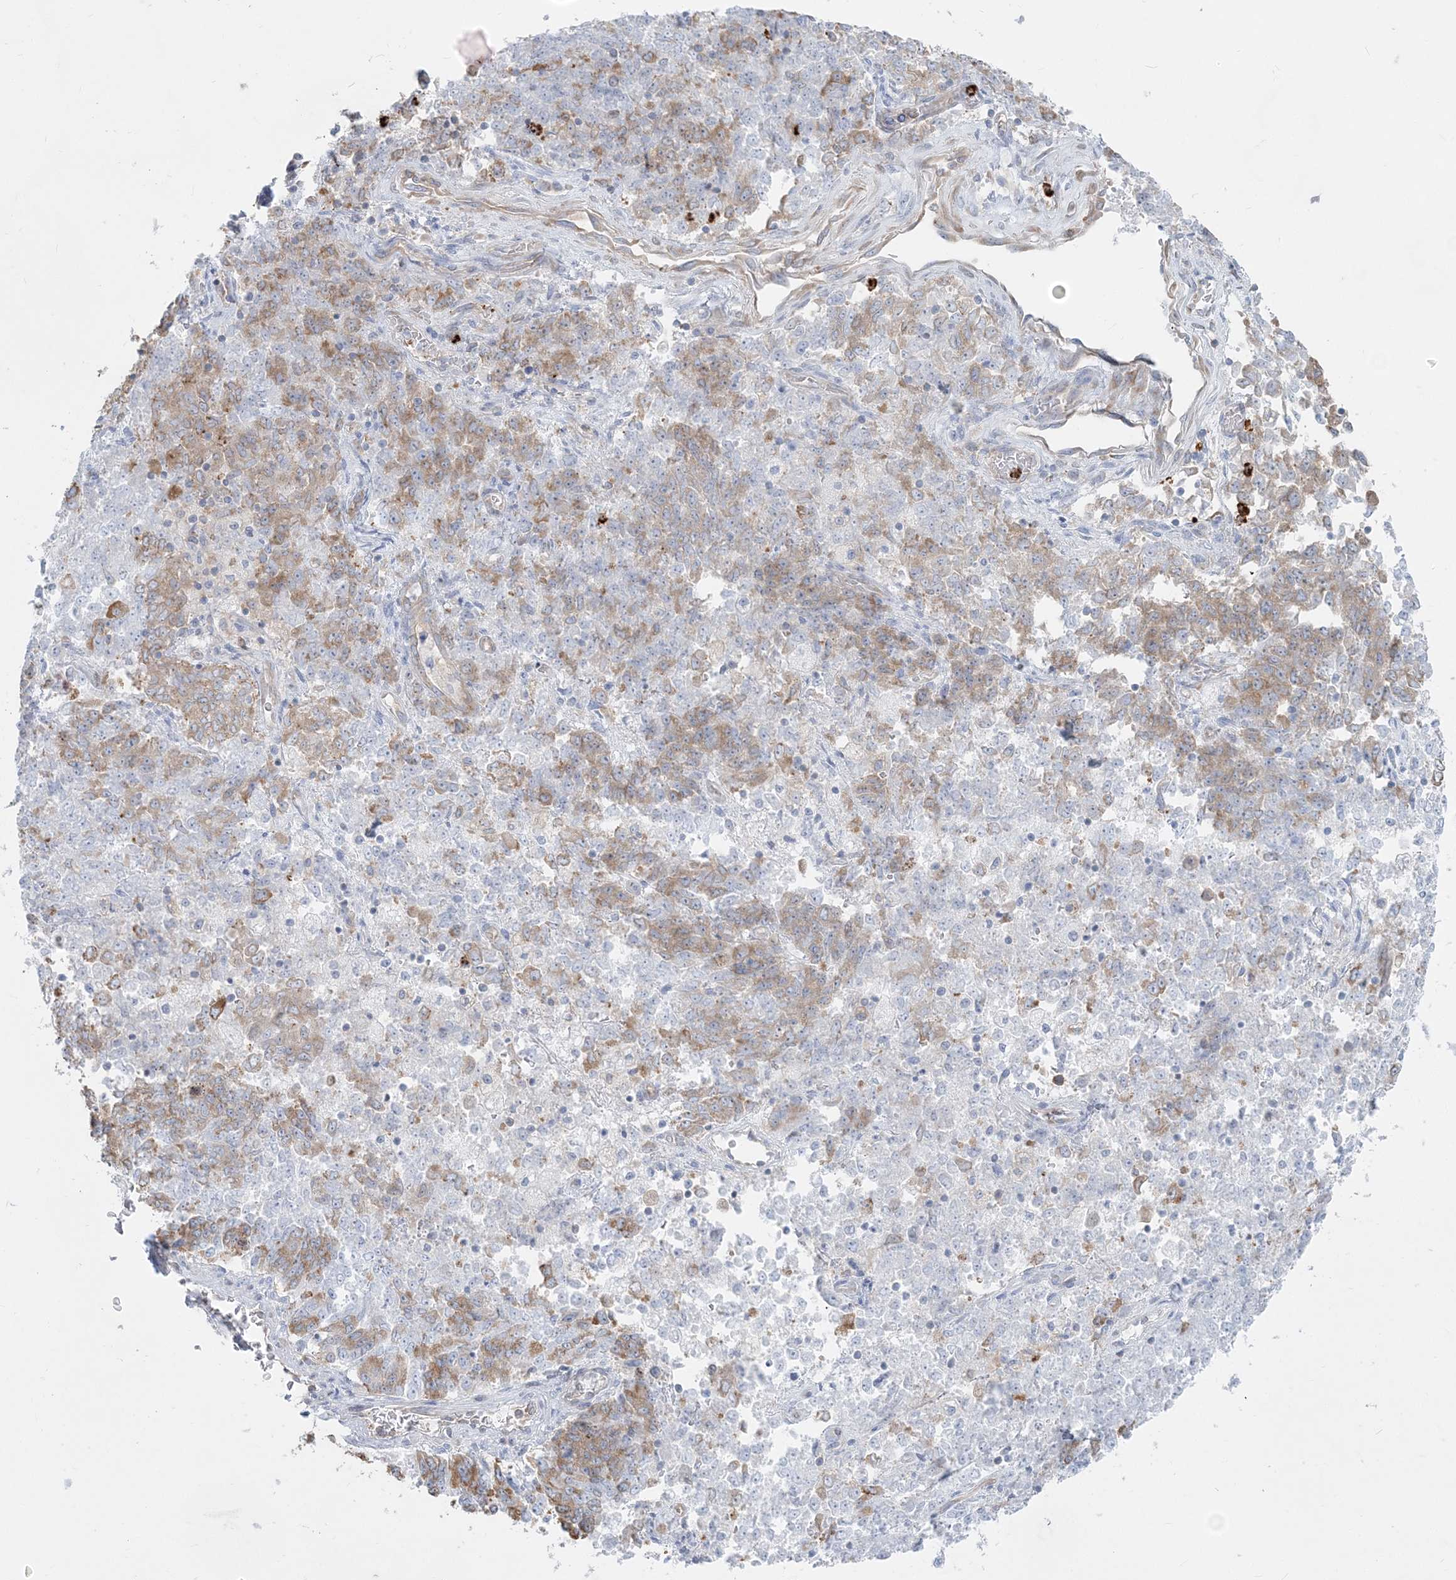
{"staining": {"intensity": "weak", "quantity": "25%-75%", "location": "cytoplasmic/membranous"}, "tissue": "endometrial cancer", "cell_type": "Tumor cells", "image_type": "cancer", "snomed": [{"axis": "morphology", "description": "Adenocarcinoma, NOS"}, {"axis": "topography", "description": "Endometrium"}], "caption": "About 25%-75% of tumor cells in human endometrial cancer show weak cytoplasmic/membranous protein positivity as visualized by brown immunohistochemical staining.", "gene": "CCNJ", "patient": {"sex": "female", "age": 80}}